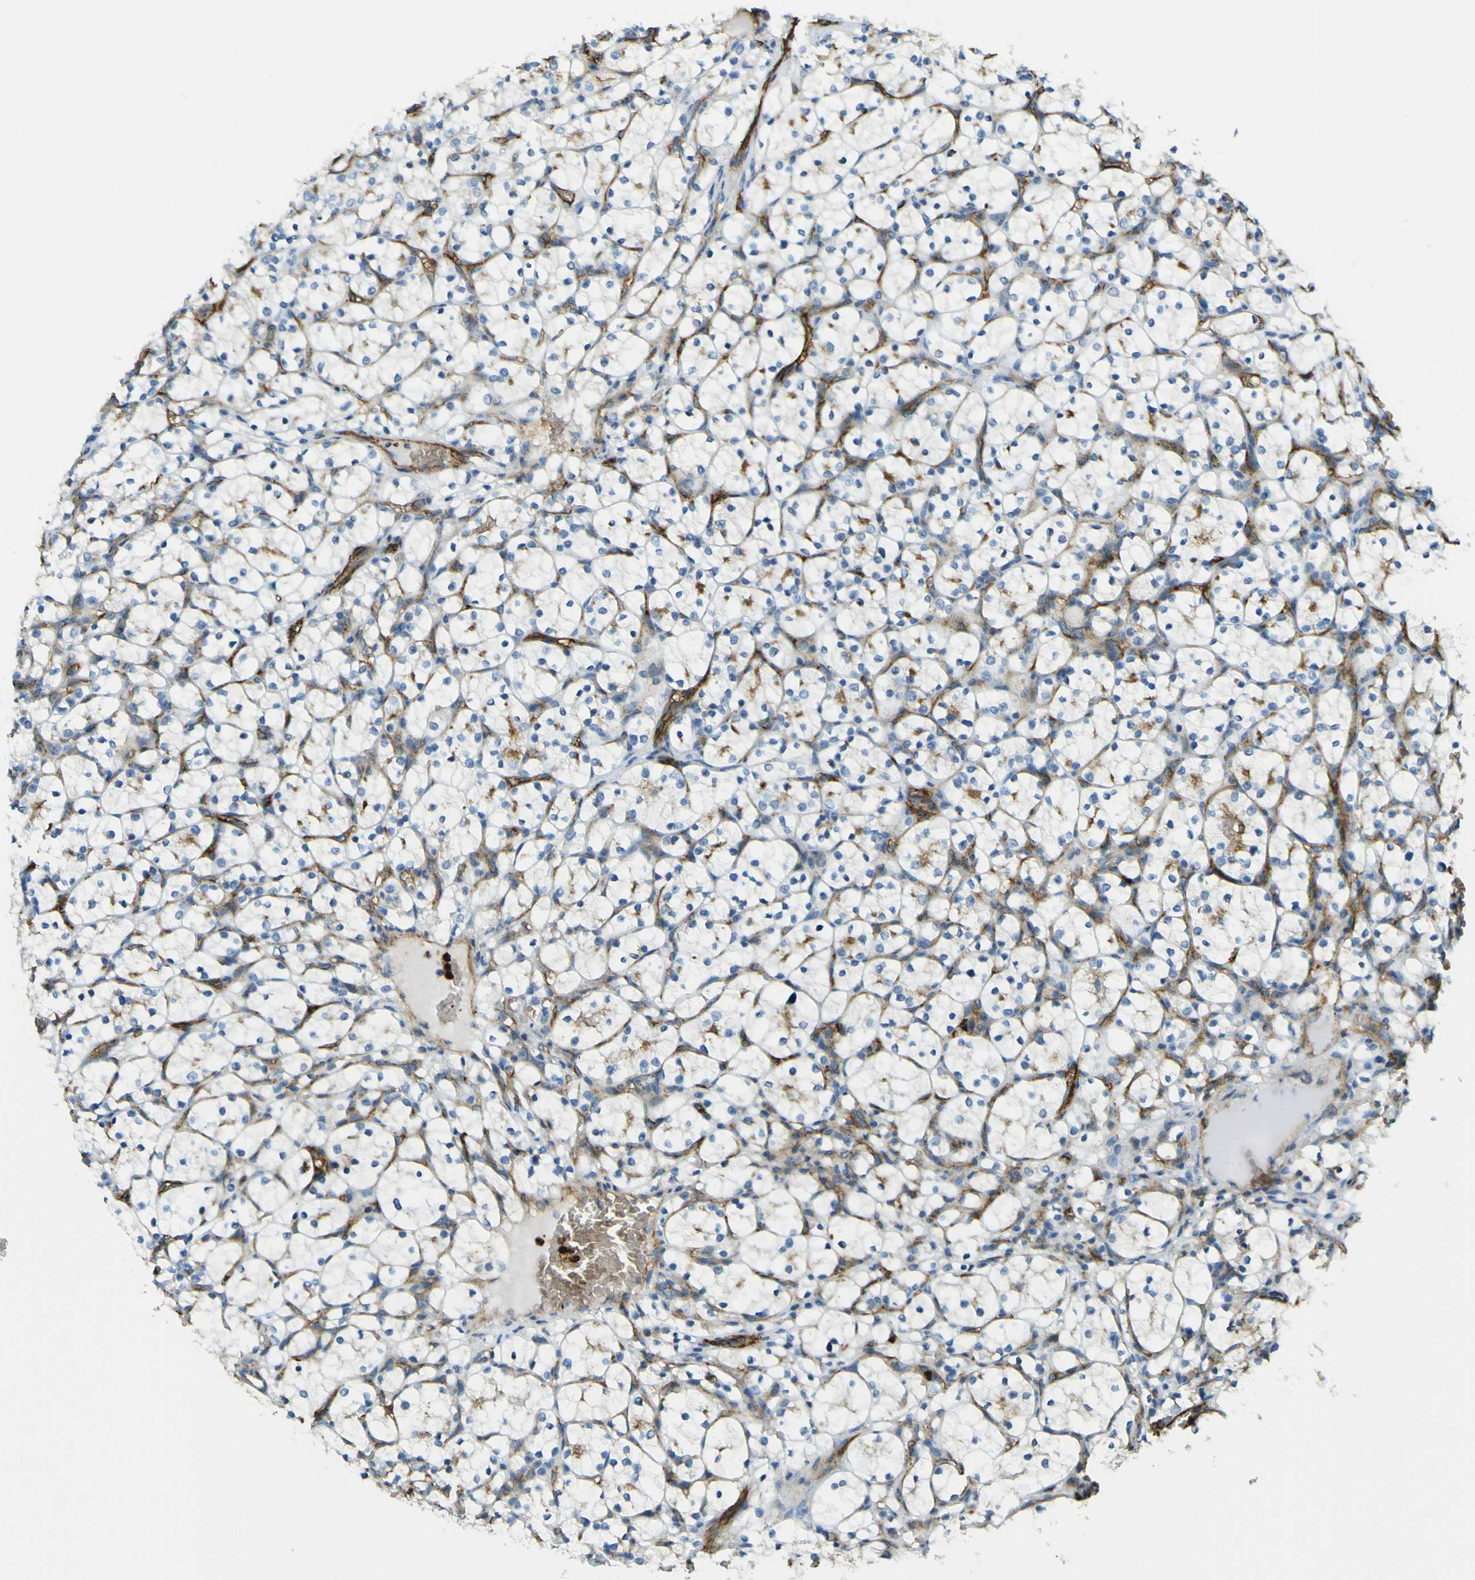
{"staining": {"intensity": "moderate", "quantity": "25%-75%", "location": "cytoplasmic/membranous"}, "tissue": "renal cancer", "cell_type": "Tumor cells", "image_type": "cancer", "snomed": [{"axis": "morphology", "description": "Adenocarcinoma, NOS"}, {"axis": "topography", "description": "Kidney"}], "caption": "Protein expression analysis of human renal cancer (adenocarcinoma) reveals moderate cytoplasmic/membranous expression in approximately 25%-75% of tumor cells. Immunohistochemistry stains the protein of interest in brown and the nuclei are stained blue.", "gene": "PLXDC1", "patient": {"sex": "female", "age": 69}}